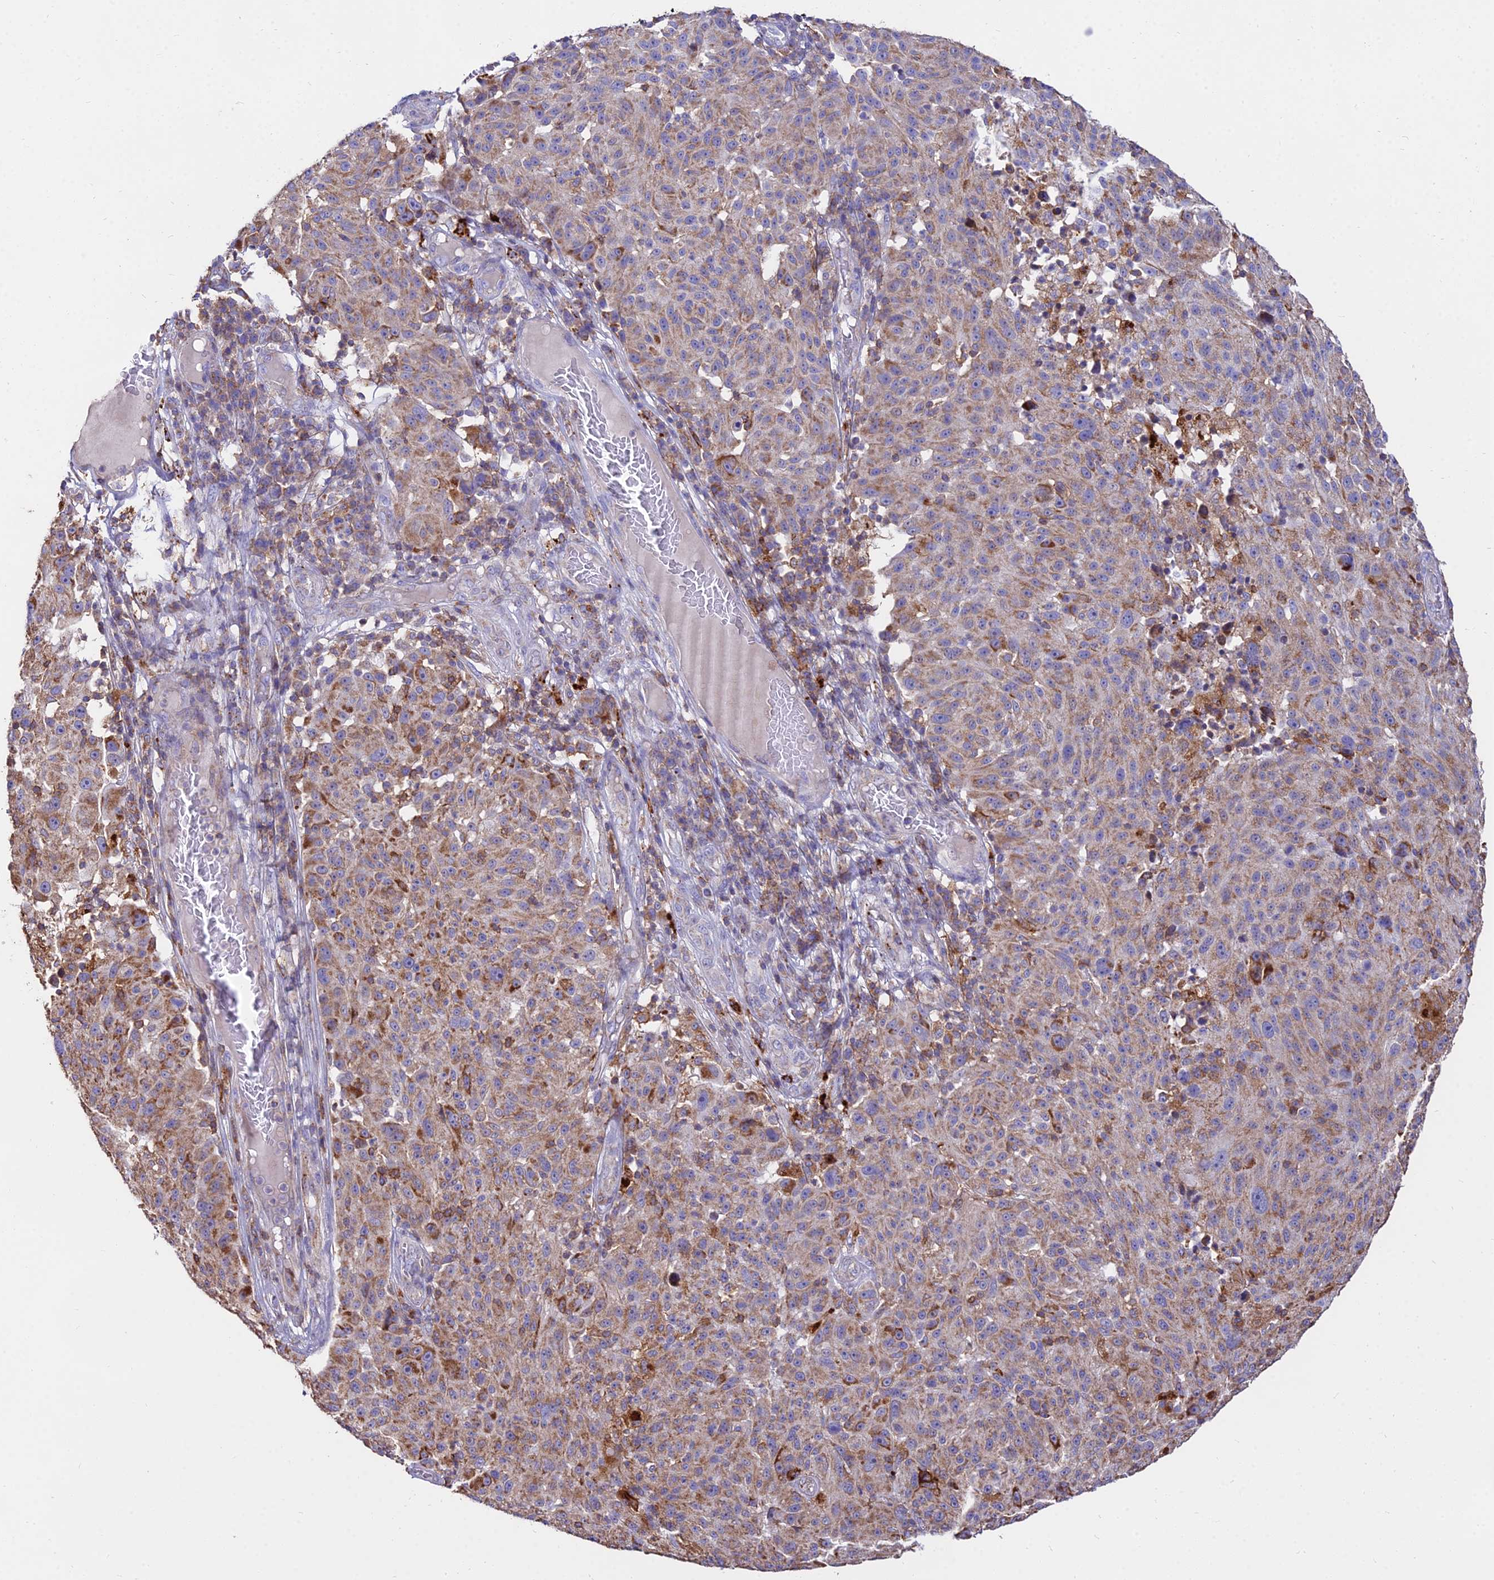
{"staining": {"intensity": "moderate", "quantity": ">75%", "location": "cytoplasmic/membranous"}, "tissue": "melanoma", "cell_type": "Tumor cells", "image_type": "cancer", "snomed": [{"axis": "morphology", "description": "Malignant melanoma, NOS"}, {"axis": "topography", "description": "Skin"}], "caption": "Melanoma stained with immunohistochemistry displays moderate cytoplasmic/membranous expression in about >75% of tumor cells.", "gene": "PNLIPRP3", "patient": {"sex": "male", "age": 53}}